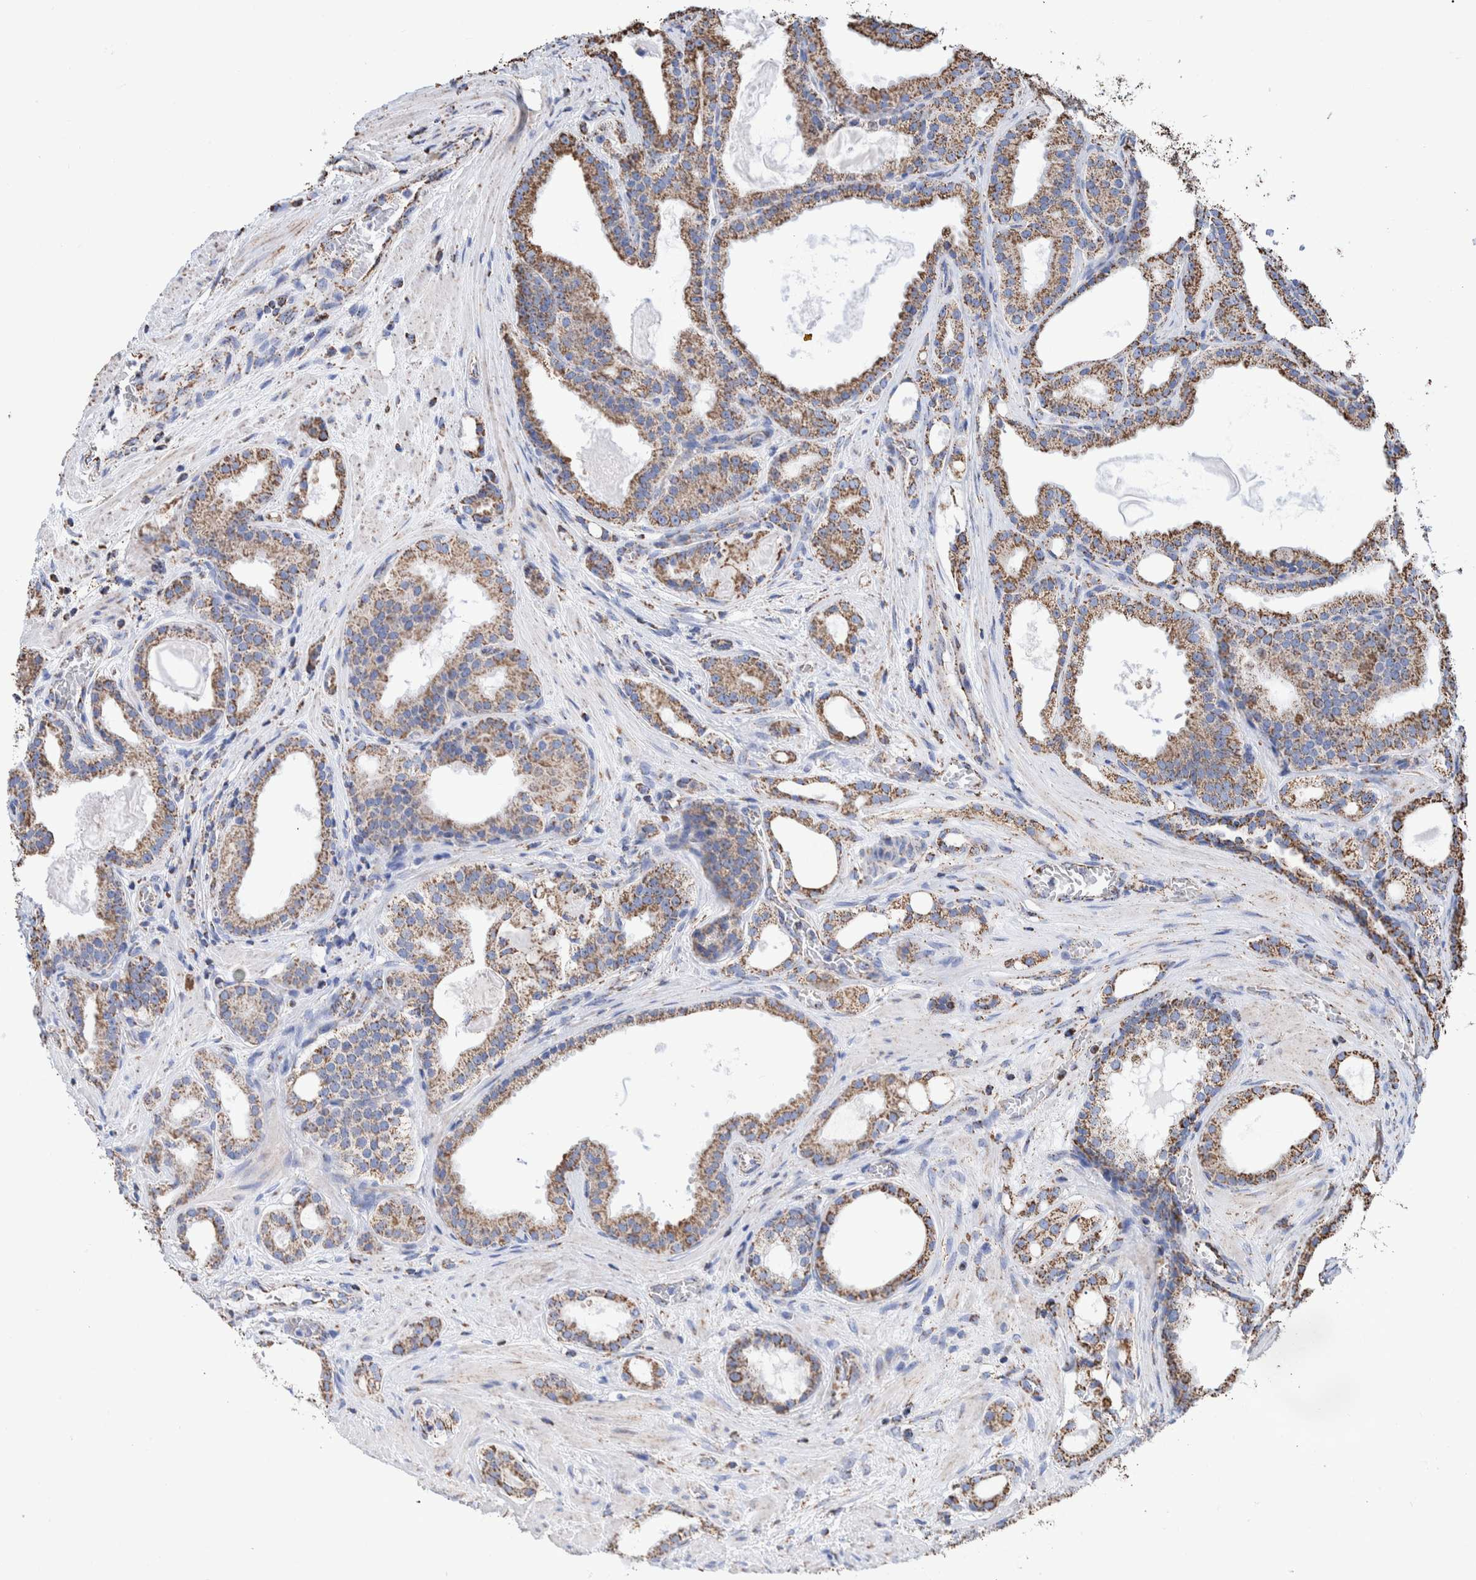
{"staining": {"intensity": "strong", "quantity": ">75%", "location": "cytoplasmic/membranous"}, "tissue": "prostate cancer", "cell_type": "Tumor cells", "image_type": "cancer", "snomed": [{"axis": "morphology", "description": "Adenocarcinoma, High grade"}, {"axis": "topography", "description": "Prostate"}], "caption": "Prostate adenocarcinoma (high-grade) stained with a protein marker displays strong staining in tumor cells.", "gene": "VPS26C", "patient": {"sex": "male", "age": 60}}